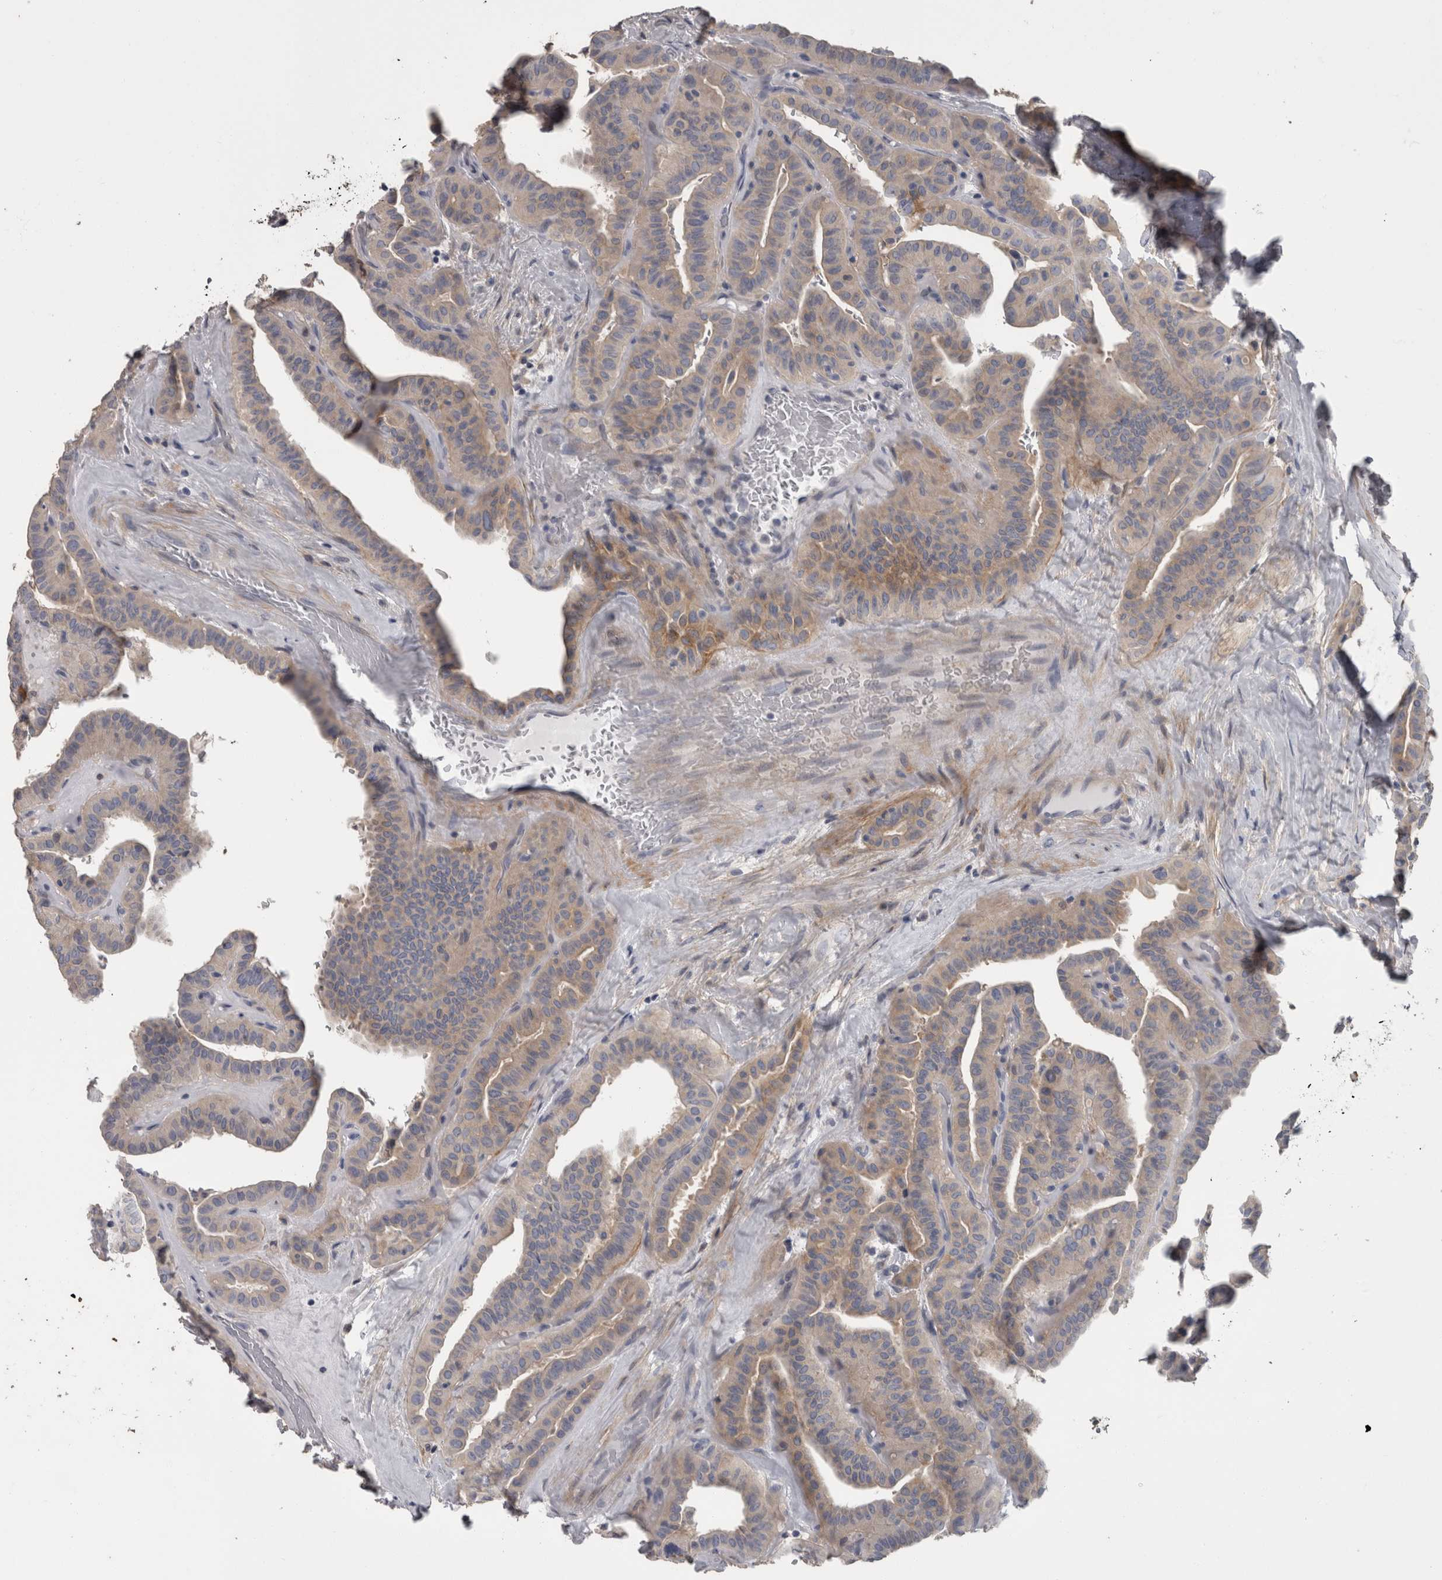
{"staining": {"intensity": "weak", "quantity": "<25%", "location": "cytoplasmic/membranous"}, "tissue": "thyroid cancer", "cell_type": "Tumor cells", "image_type": "cancer", "snomed": [{"axis": "morphology", "description": "Papillary adenocarcinoma, NOS"}, {"axis": "topography", "description": "Thyroid gland"}], "caption": "This is an IHC image of human thyroid cancer. There is no expression in tumor cells.", "gene": "EFEMP2", "patient": {"sex": "male", "age": 77}}